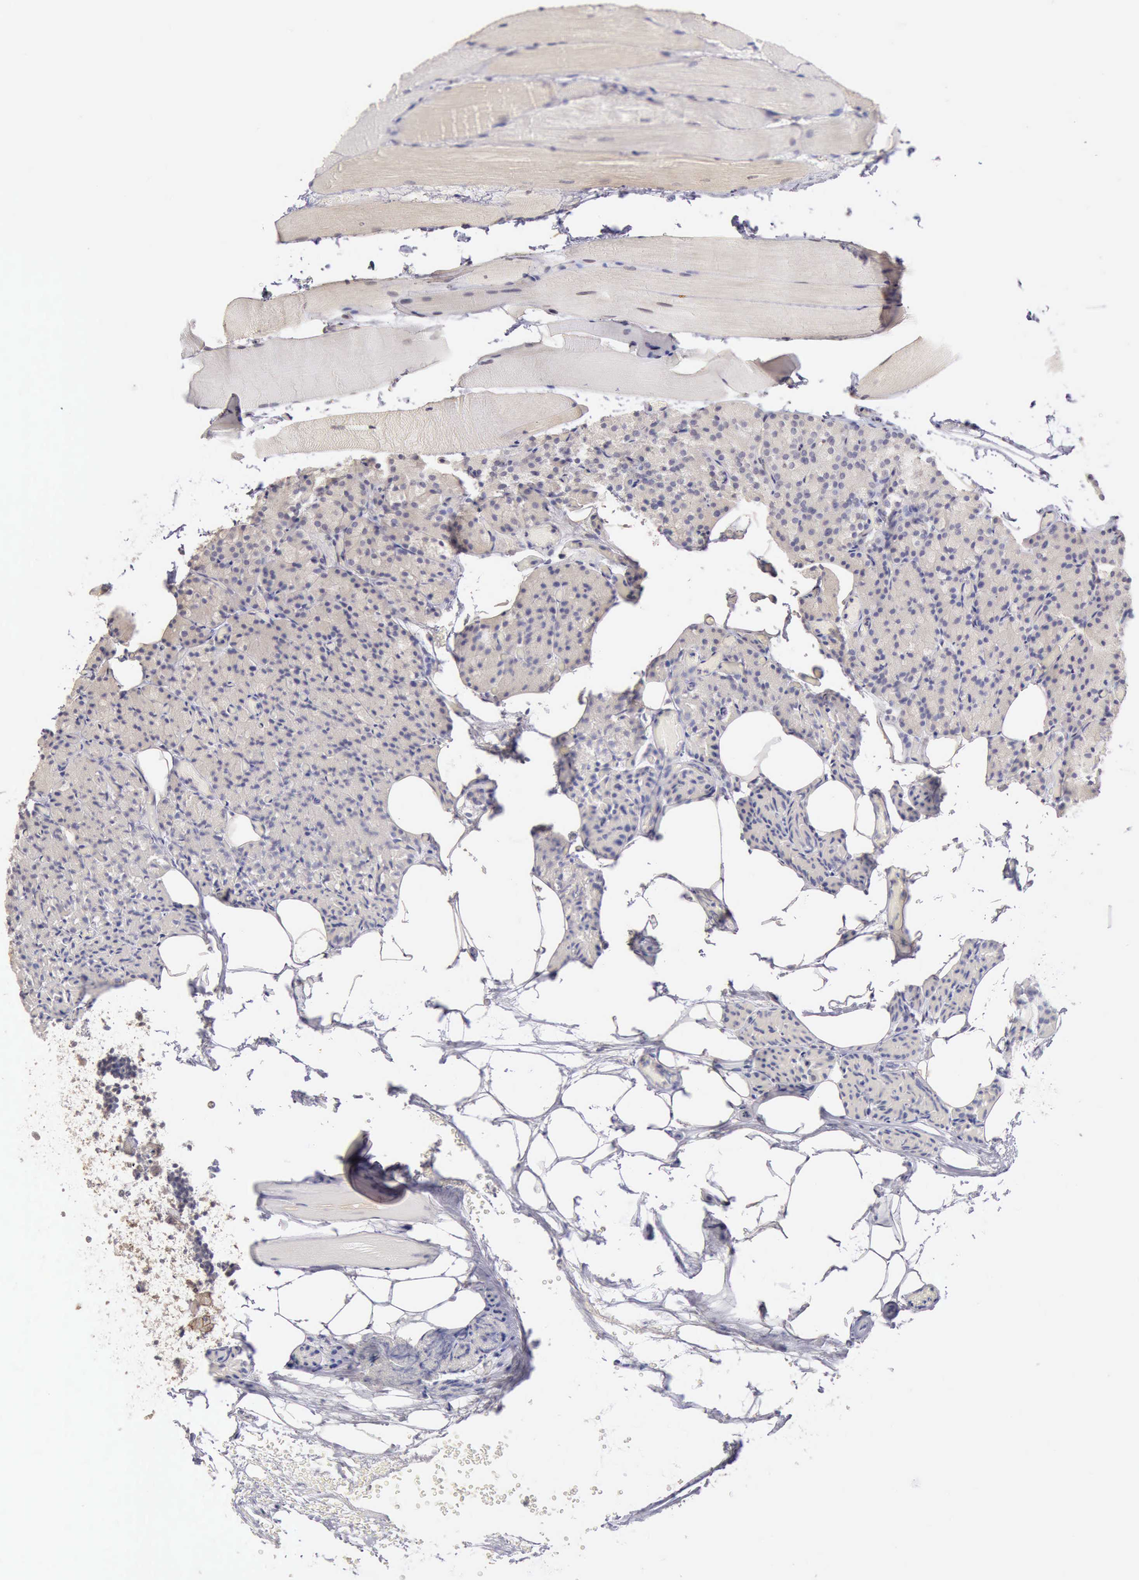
{"staining": {"intensity": "negative", "quantity": "none", "location": "none"}, "tissue": "parathyroid gland", "cell_type": "Glandular cells", "image_type": "normal", "snomed": [{"axis": "morphology", "description": "Normal tissue, NOS"}, {"axis": "topography", "description": "Skeletal muscle"}, {"axis": "topography", "description": "Parathyroid gland"}], "caption": "Glandular cells show no significant expression in normal parathyroid gland.", "gene": "KCND1", "patient": {"sex": "female", "age": 37}}